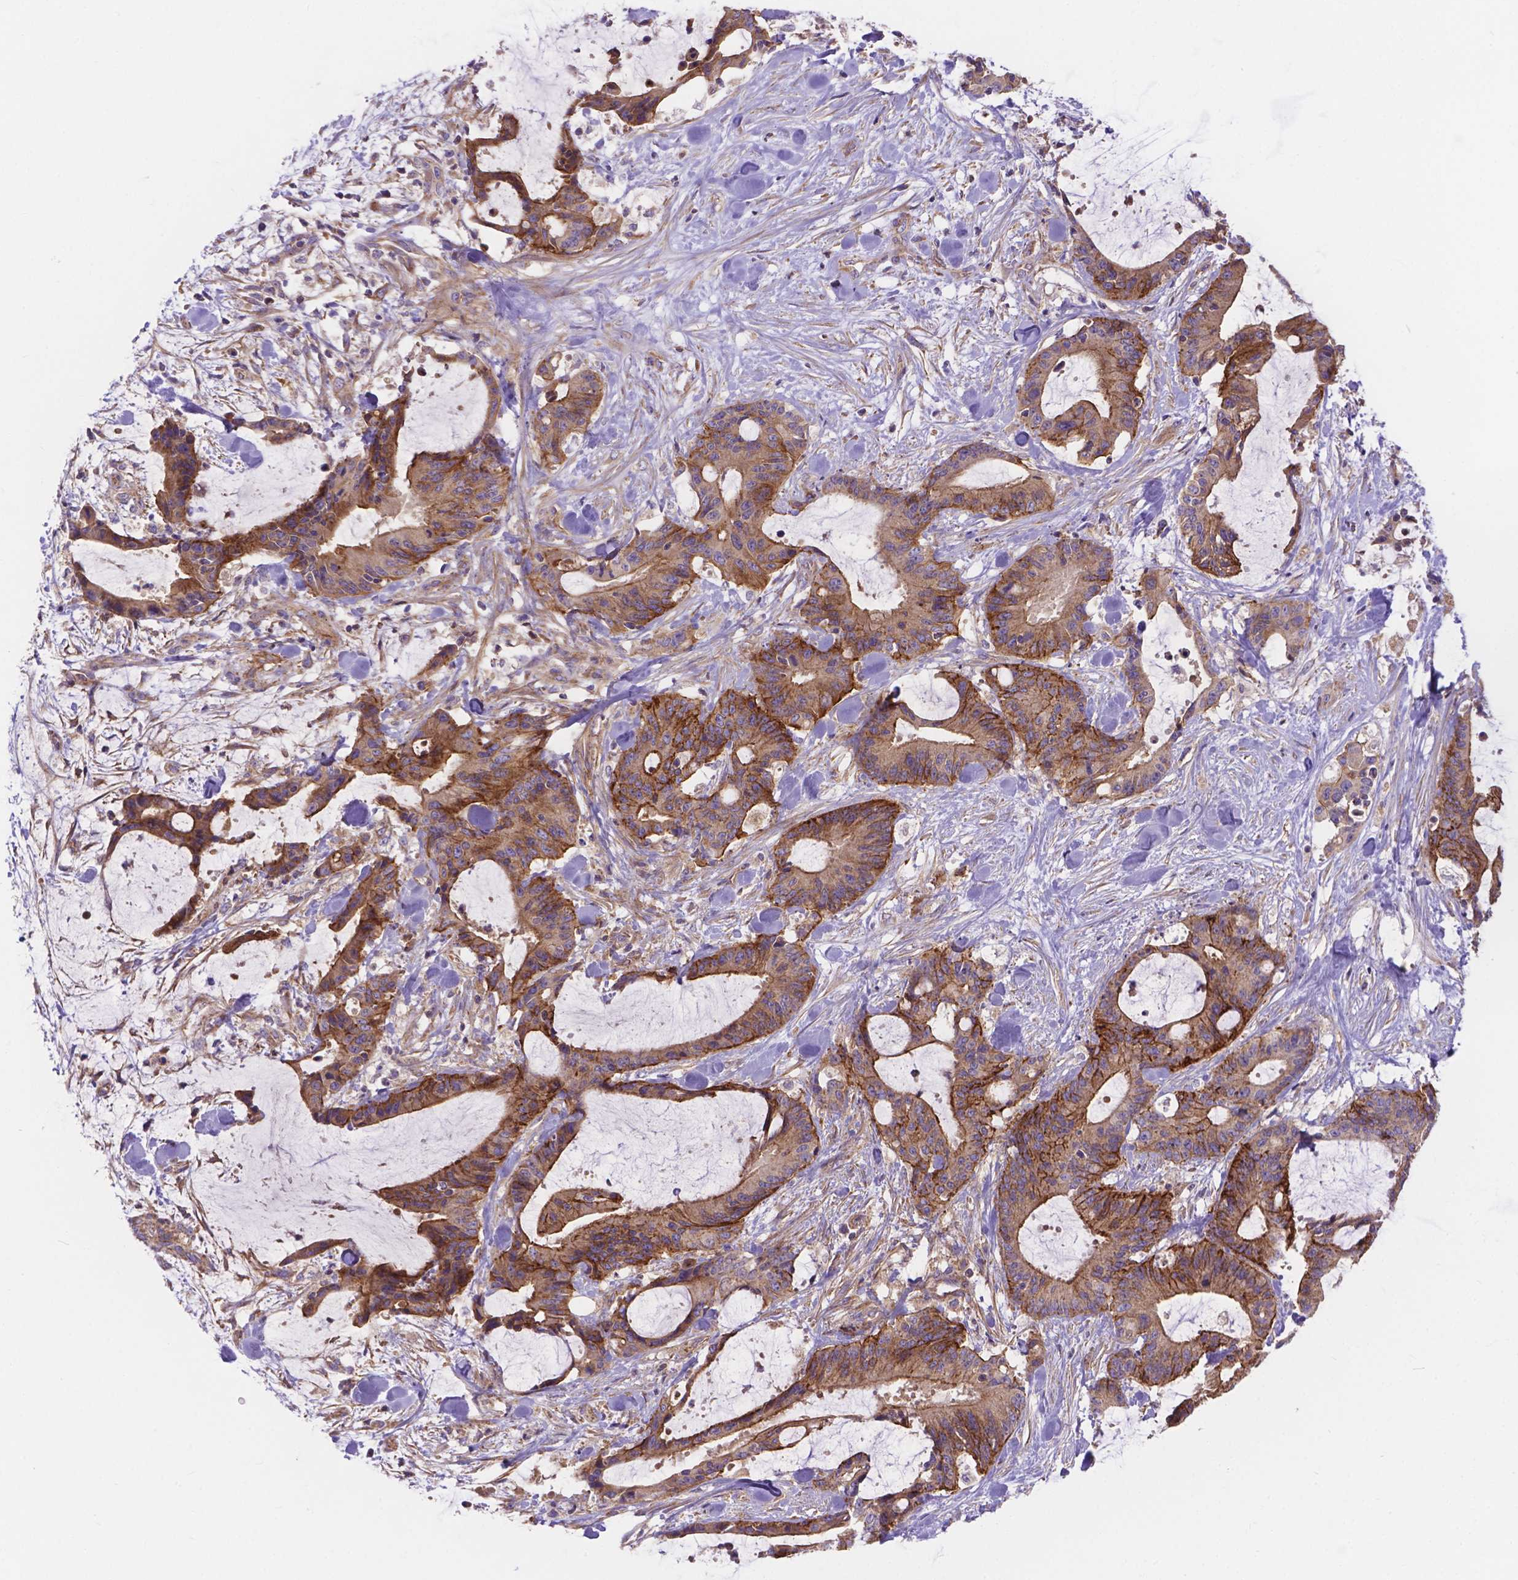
{"staining": {"intensity": "moderate", "quantity": ">75%", "location": "cytoplasmic/membranous"}, "tissue": "liver cancer", "cell_type": "Tumor cells", "image_type": "cancer", "snomed": [{"axis": "morphology", "description": "Cholangiocarcinoma"}, {"axis": "topography", "description": "Liver"}], "caption": "Protein staining exhibits moderate cytoplasmic/membranous staining in about >75% of tumor cells in liver cancer (cholangiocarcinoma).", "gene": "AK3", "patient": {"sex": "female", "age": 73}}